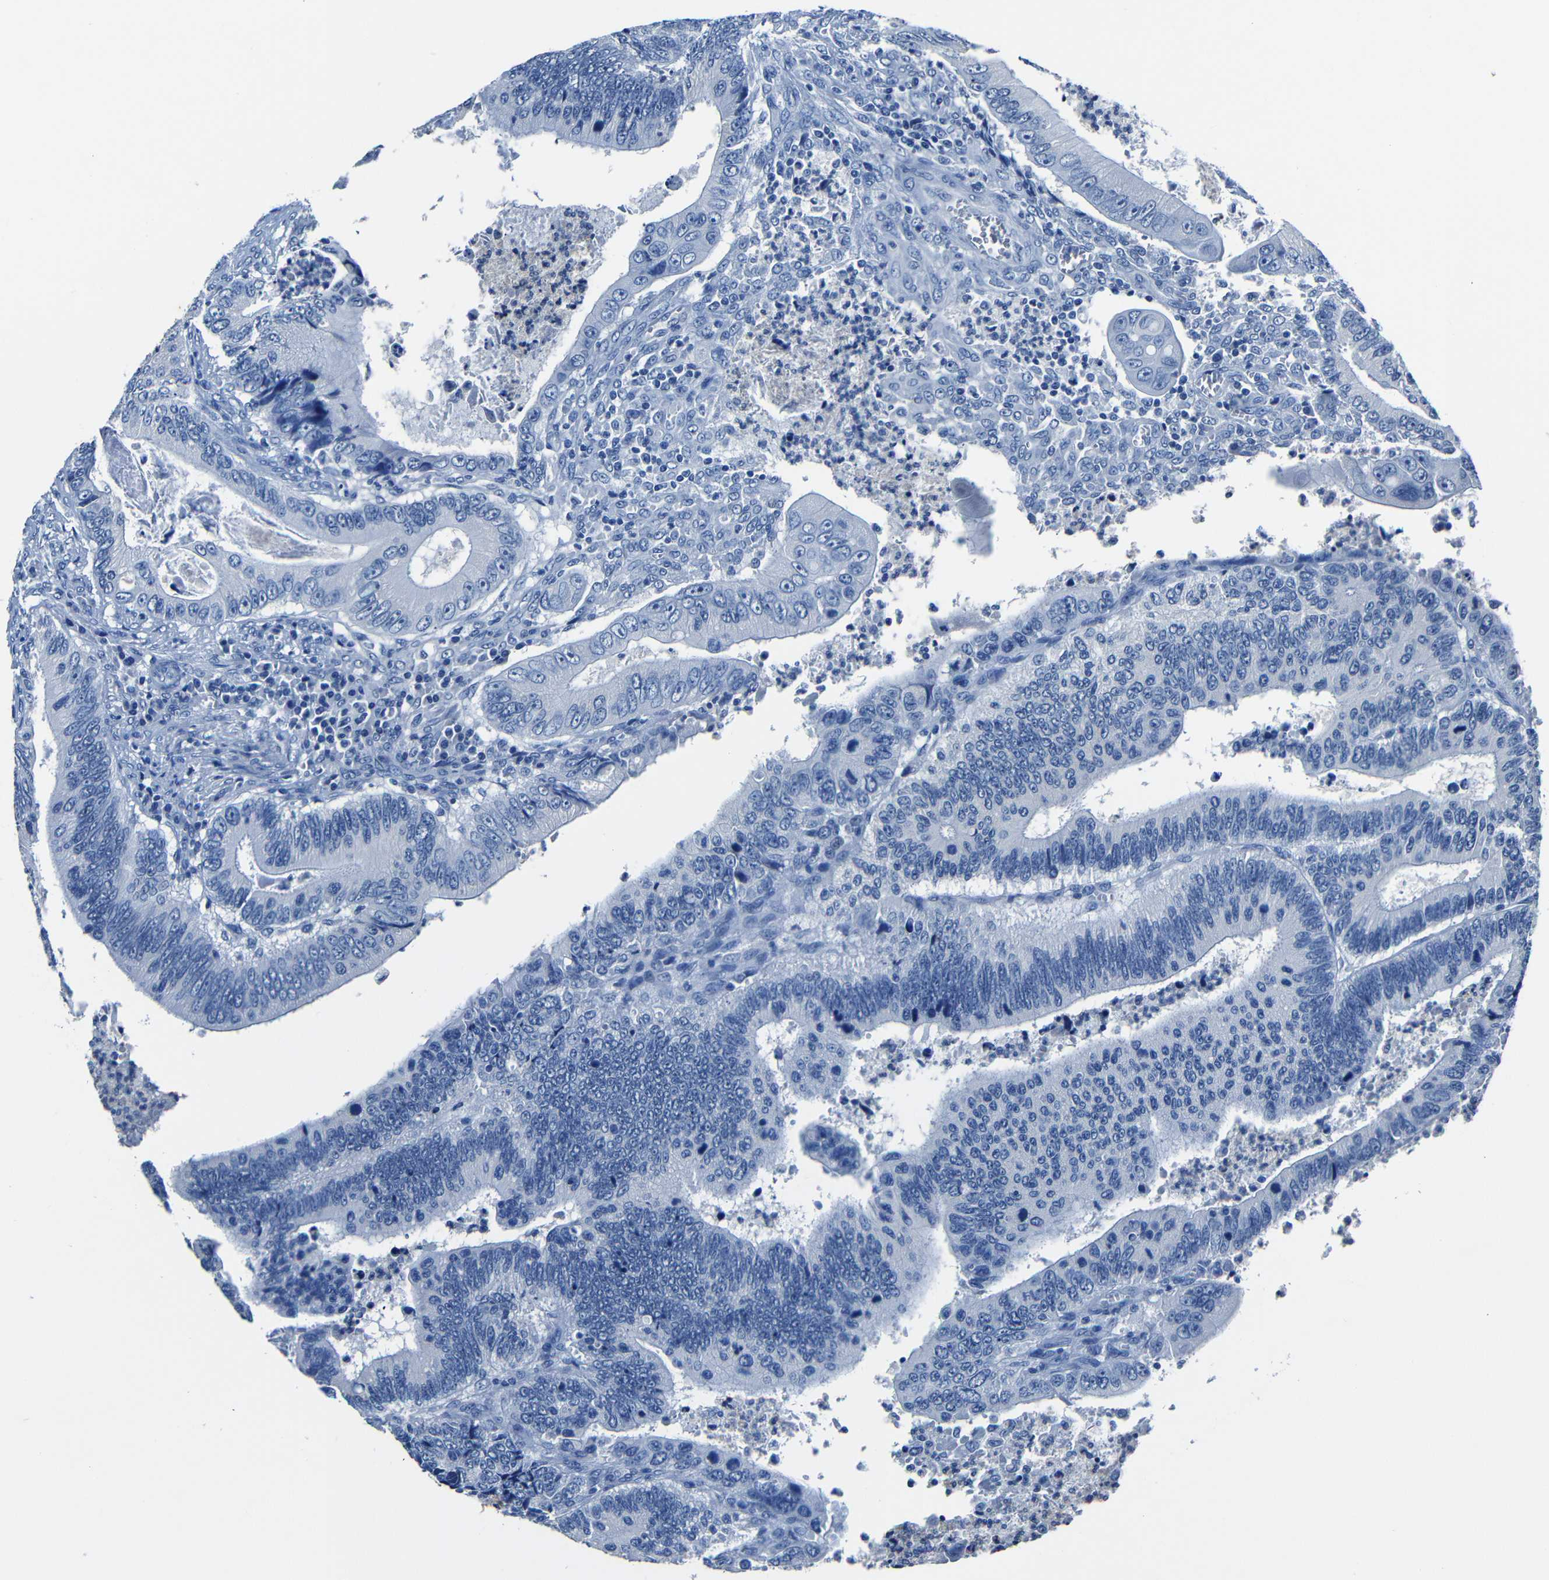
{"staining": {"intensity": "negative", "quantity": "none", "location": "none"}, "tissue": "colorectal cancer", "cell_type": "Tumor cells", "image_type": "cancer", "snomed": [{"axis": "morphology", "description": "Inflammation, NOS"}, {"axis": "morphology", "description": "Adenocarcinoma, NOS"}, {"axis": "topography", "description": "Colon"}], "caption": "Micrograph shows no protein expression in tumor cells of colorectal adenocarcinoma tissue.", "gene": "NCMAP", "patient": {"sex": "male", "age": 72}}